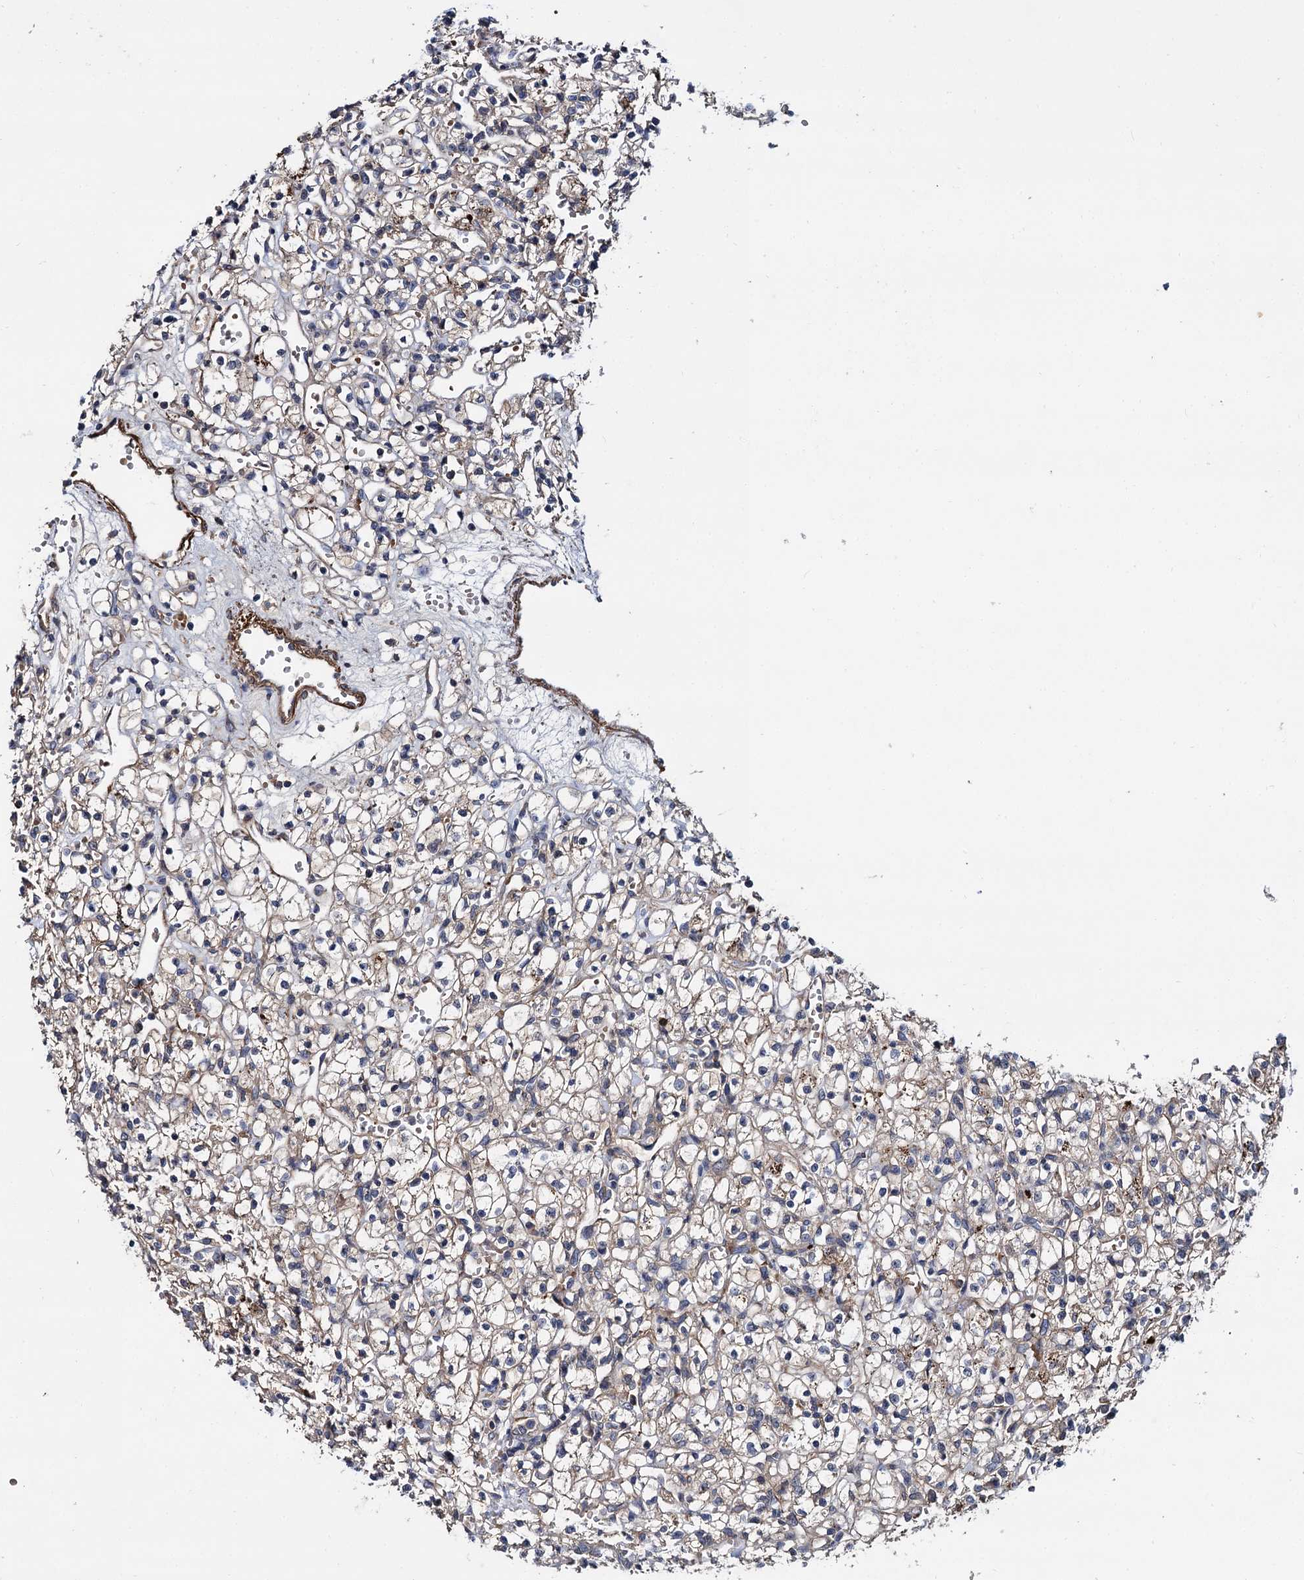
{"staining": {"intensity": "weak", "quantity": "25%-75%", "location": "cytoplasmic/membranous"}, "tissue": "renal cancer", "cell_type": "Tumor cells", "image_type": "cancer", "snomed": [{"axis": "morphology", "description": "Adenocarcinoma, NOS"}, {"axis": "topography", "description": "Kidney"}], "caption": "Adenocarcinoma (renal) stained with IHC exhibits weak cytoplasmic/membranous staining in approximately 25%-75% of tumor cells.", "gene": "ISM2", "patient": {"sex": "female", "age": 59}}